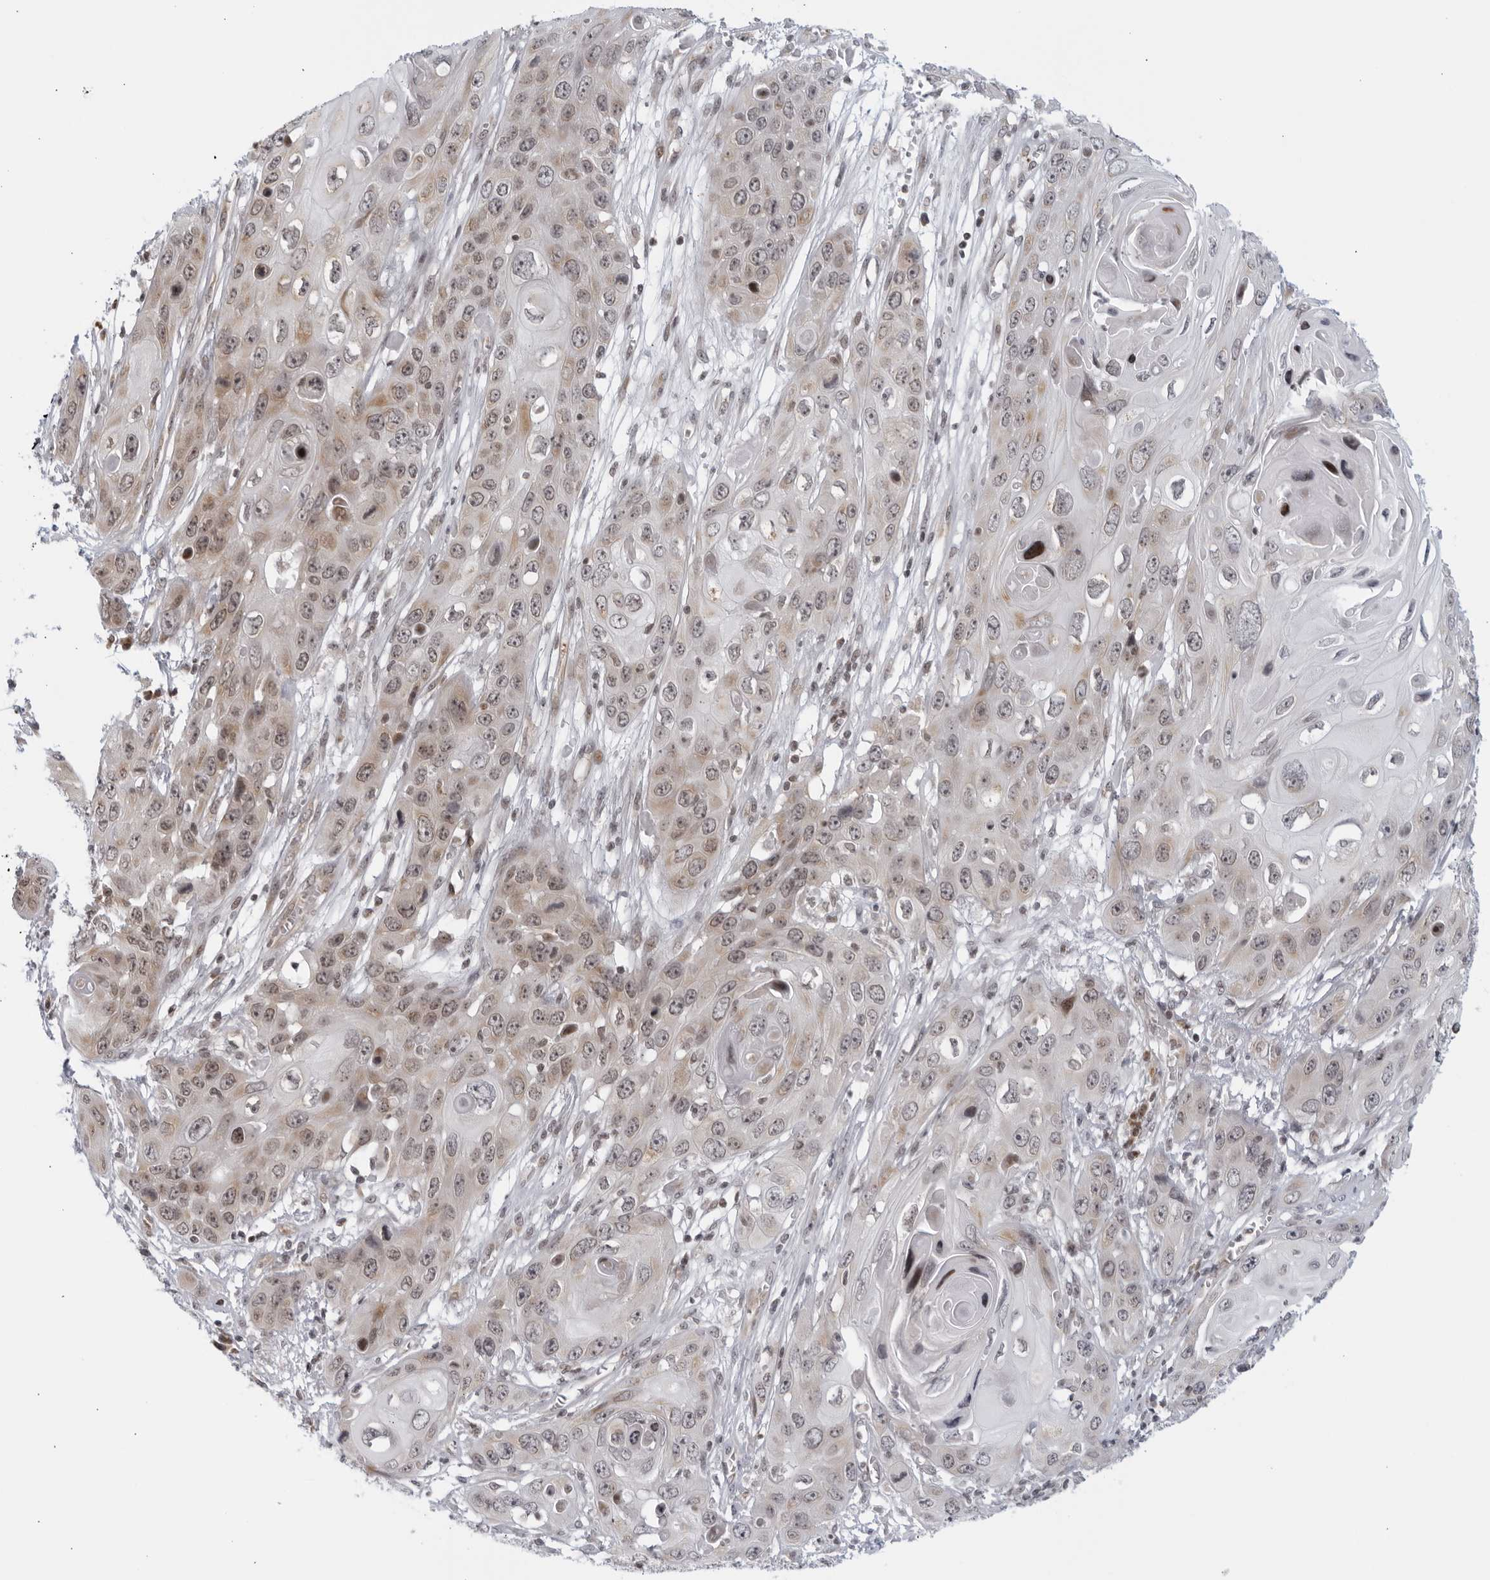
{"staining": {"intensity": "weak", "quantity": "<25%", "location": "cytoplasmic/membranous"}, "tissue": "skin cancer", "cell_type": "Tumor cells", "image_type": "cancer", "snomed": [{"axis": "morphology", "description": "Squamous cell carcinoma, NOS"}, {"axis": "topography", "description": "Skin"}], "caption": "Skin cancer (squamous cell carcinoma) was stained to show a protein in brown. There is no significant expression in tumor cells.", "gene": "RAB11FIP3", "patient": {"sex": "male", "age": 55}}